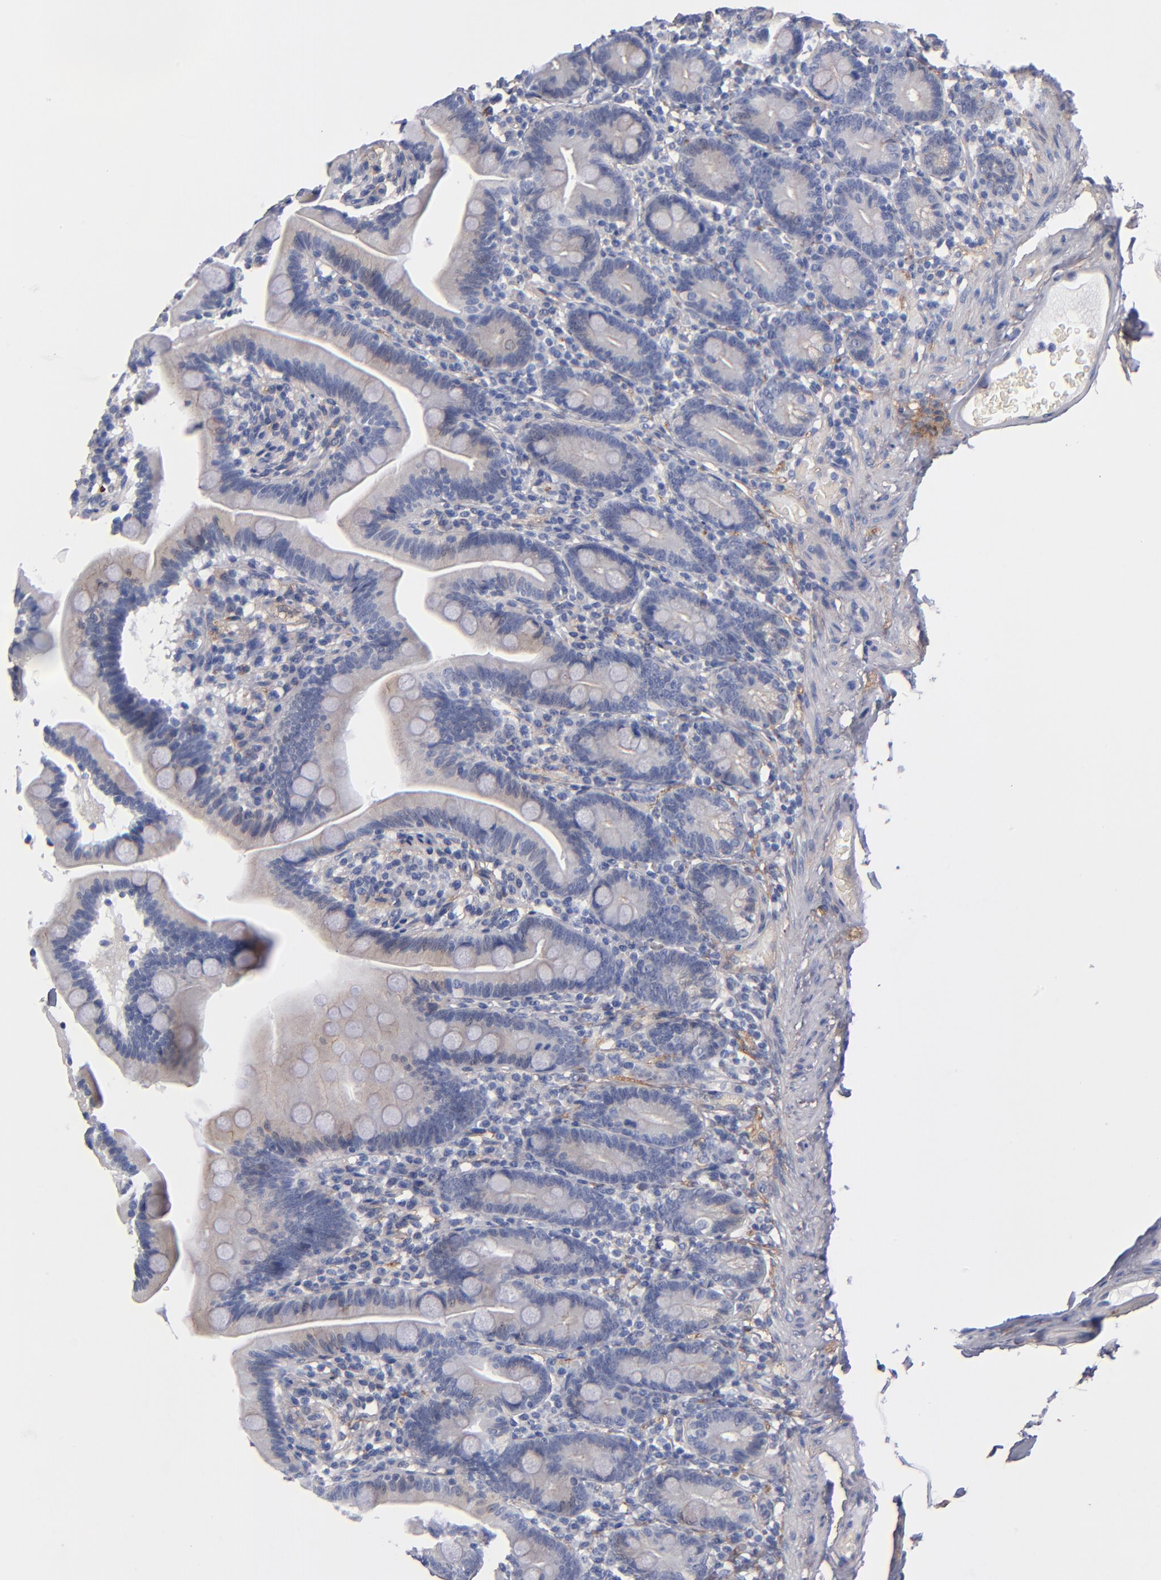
{"staining": {"intensity": "weak", "quantity": "25%-75%", "location": "cytoplasmic/membranous"}, "tissue": "duodenum", "cell_type": "Glandular cells", "image_type": "normal", "snomed": [{"axis": "morphology", "description": "Normal tissue, NOS"}, {"axis": "topography", "description": "Duodenum"}], "caption": "A brown stain shows weak cytoplasmic/membranous positivity of a protein in glandular cells of normal duodenum.", "gene": "PLSCR4", "patient": {"sex": "female", "age": 75}}